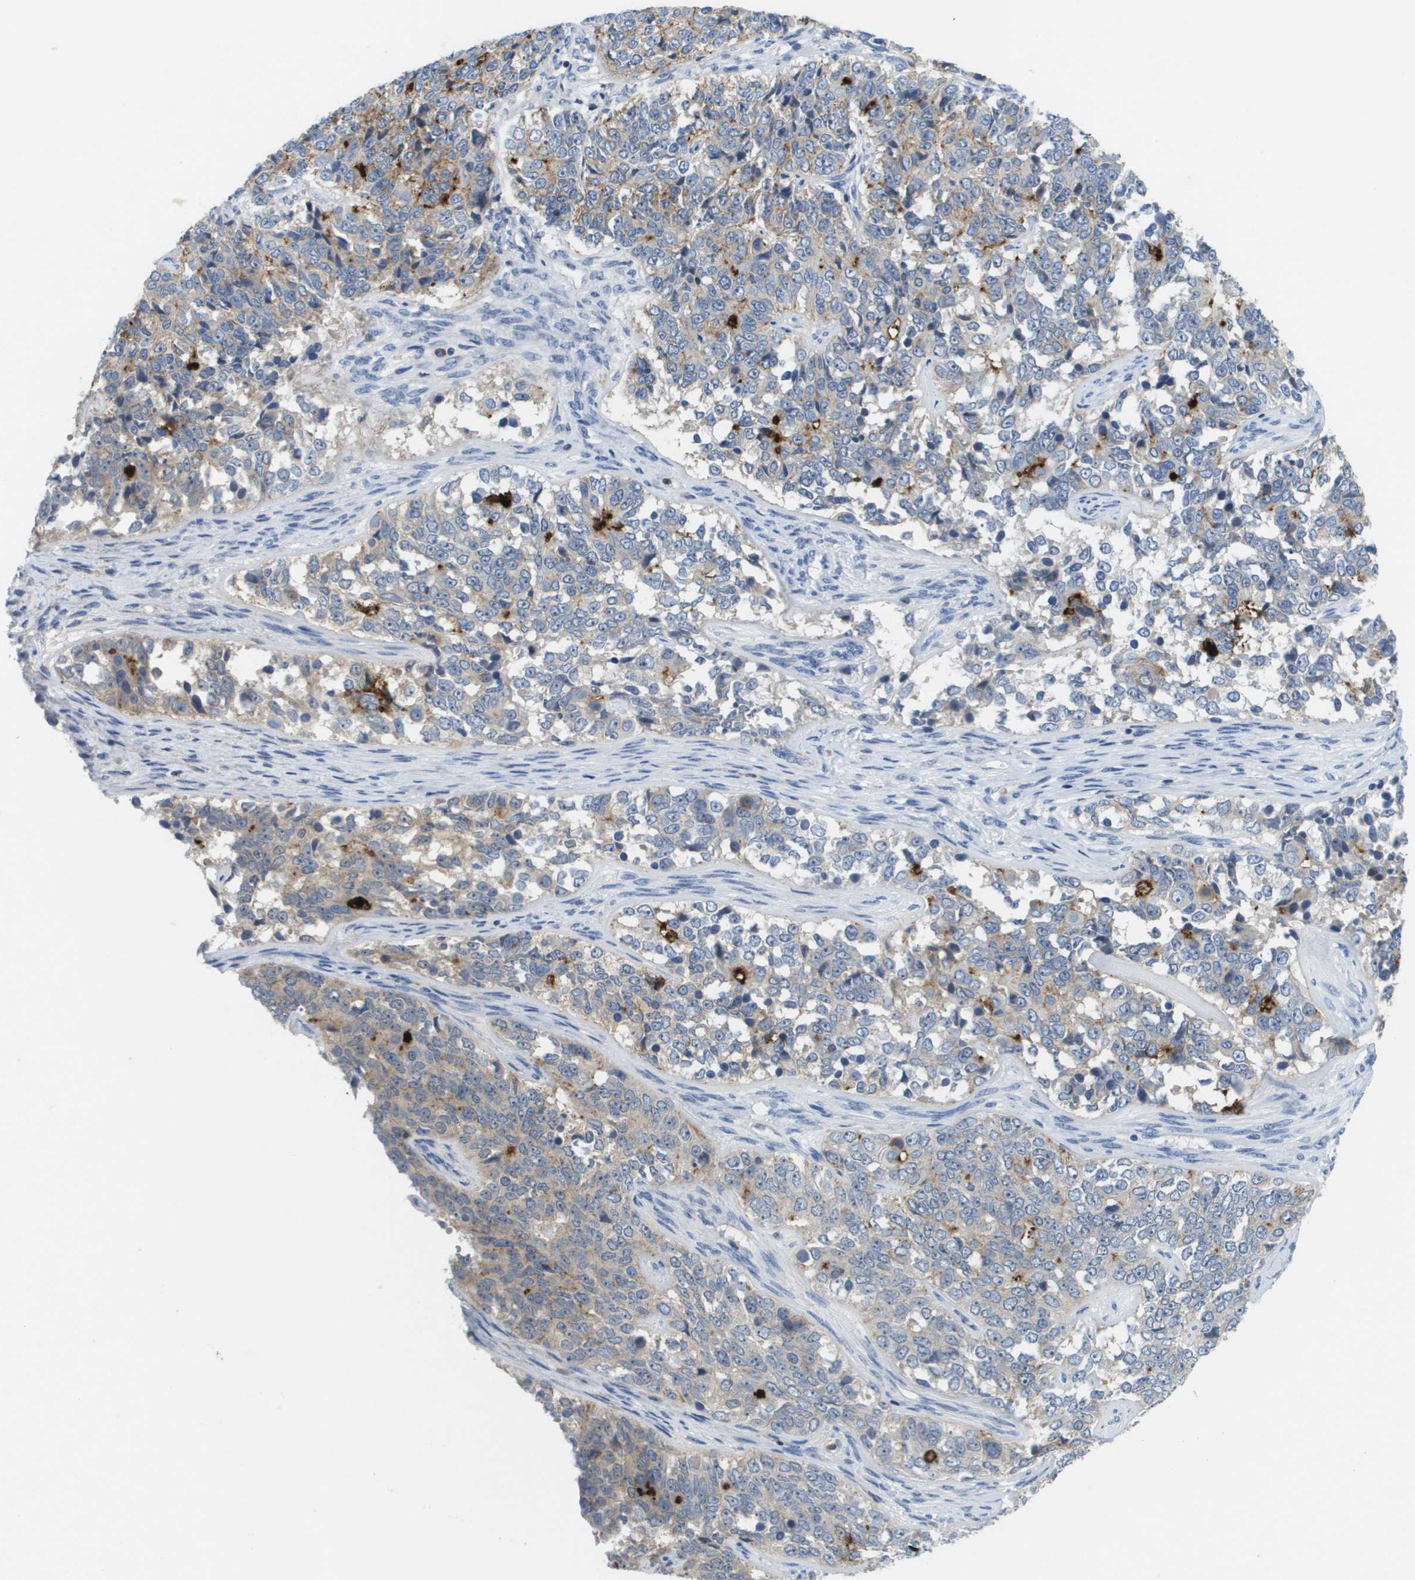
{"staining": {"intensity": "strong", "quantity": "<25%", "location": "cytoplasmic/membranous"}, "tissue": "ovarian cancer", "cell_type": "Tumor cells", "image_type": "cancer", "snomed": [{"axis": "morphology", "description": "Carcinoma, endometroid"}, {"axis": "topography", "description": "Ovary"}], "caption": "A brown stain labels strong cytoplasmic/membranous expression of a protein in endometroid carcinoma (ovarian) tumor cells.", "gene": "LIPG", "patient": {"sex": "female", "age": 51}}